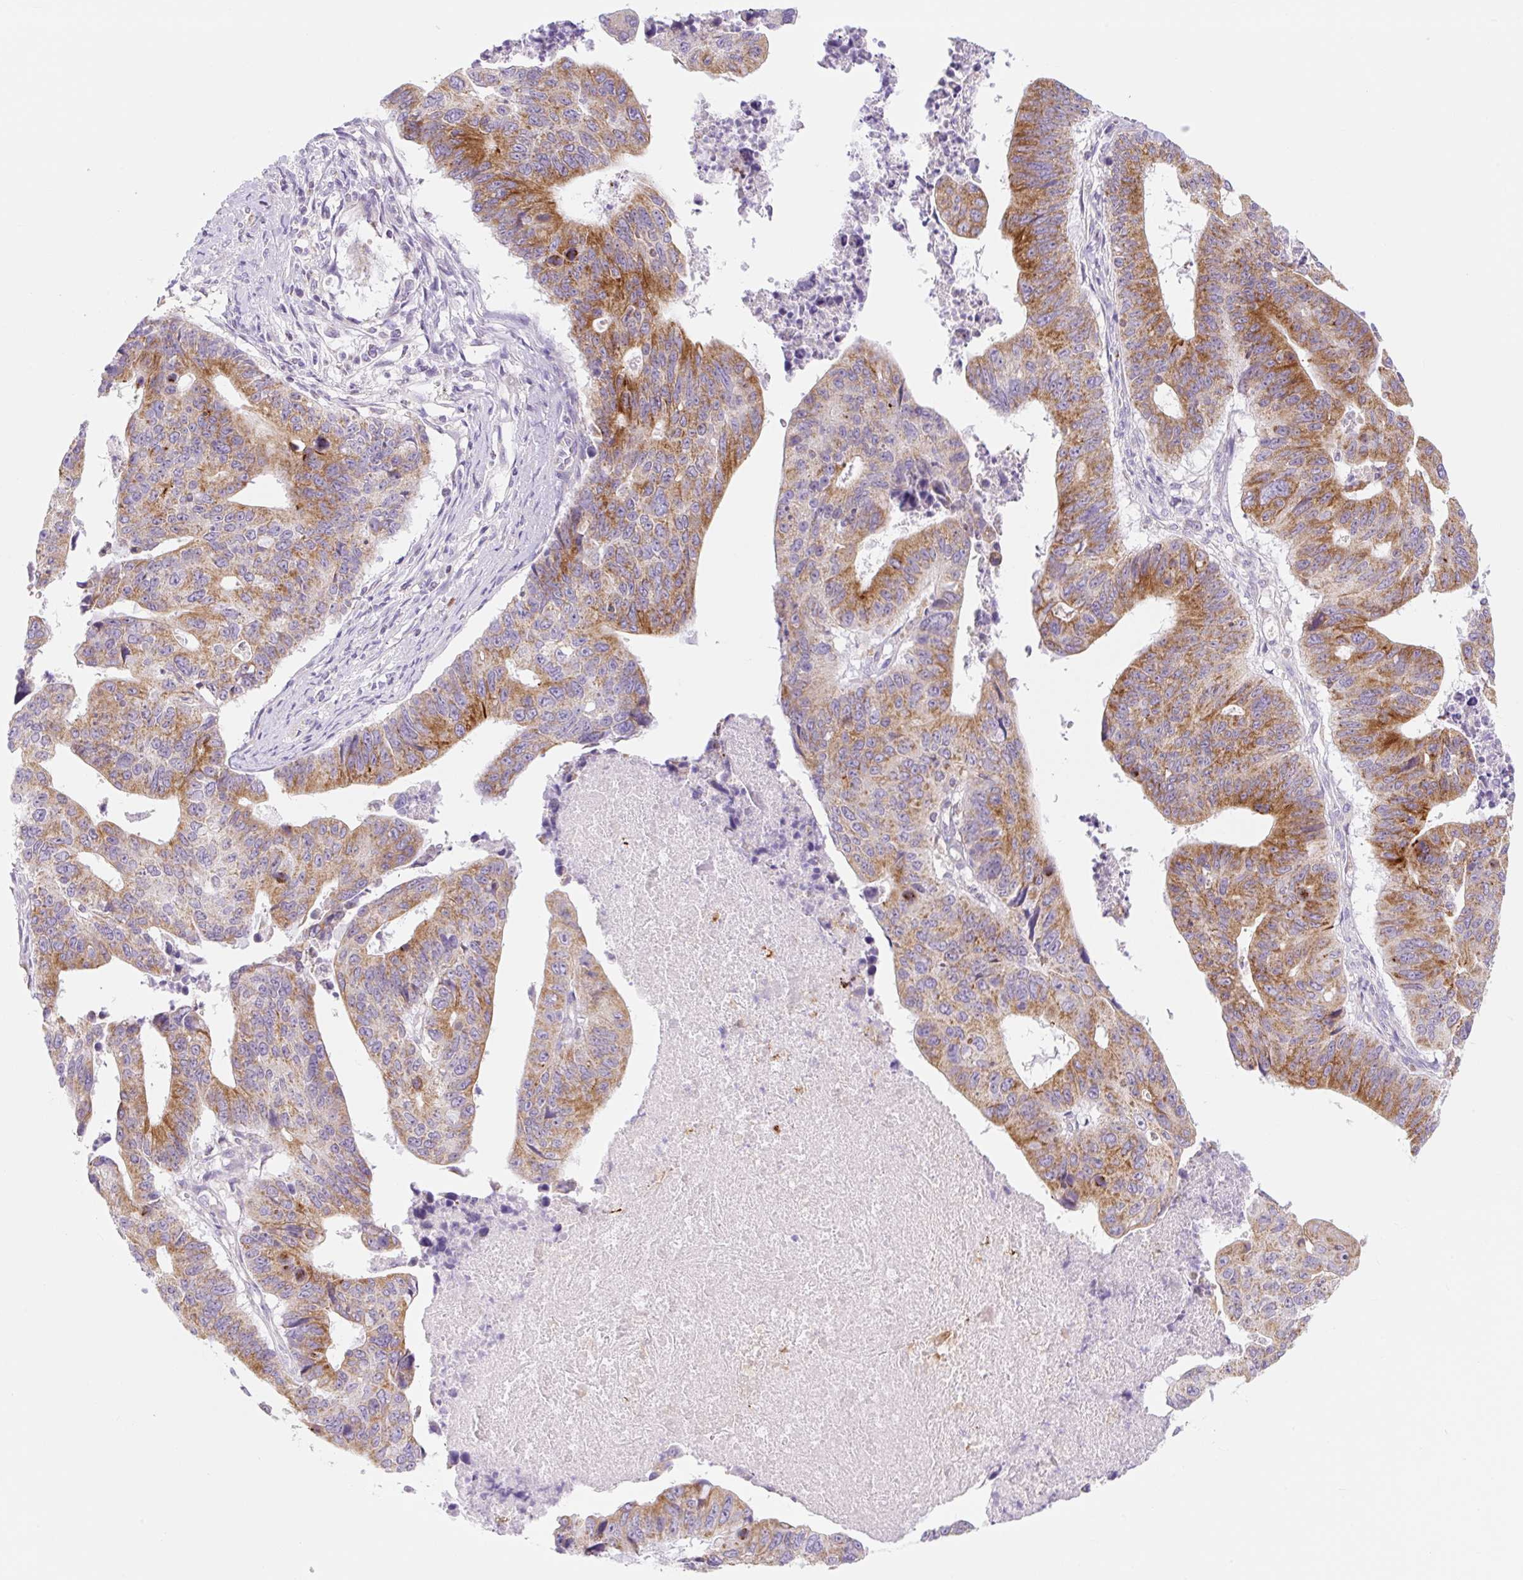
{"staining": {"intensity": "moderate", "quantity": ">75%", "location": "cytoplasmic/membranous"}, "tissue": "stomach cancer", "cell_type": "Tumor cells", "image_type": "cancer", "snomed": [{"axis": "morphology", "description": "Adenocarcinoma, NOS"}, {"axis": "topography", "description": "Stomach"}], "caption": "Protein positivity by immunohistochemistry (IHC) demonstrates moderate cytoplasmic/membranous positivity in about >75% of tumor cells in stomach cancer. (Brightfield microscopy of DAB IHC at high magnification).", "gene": "FOCAD", "patient": {"sex": "male", "age": 59}}